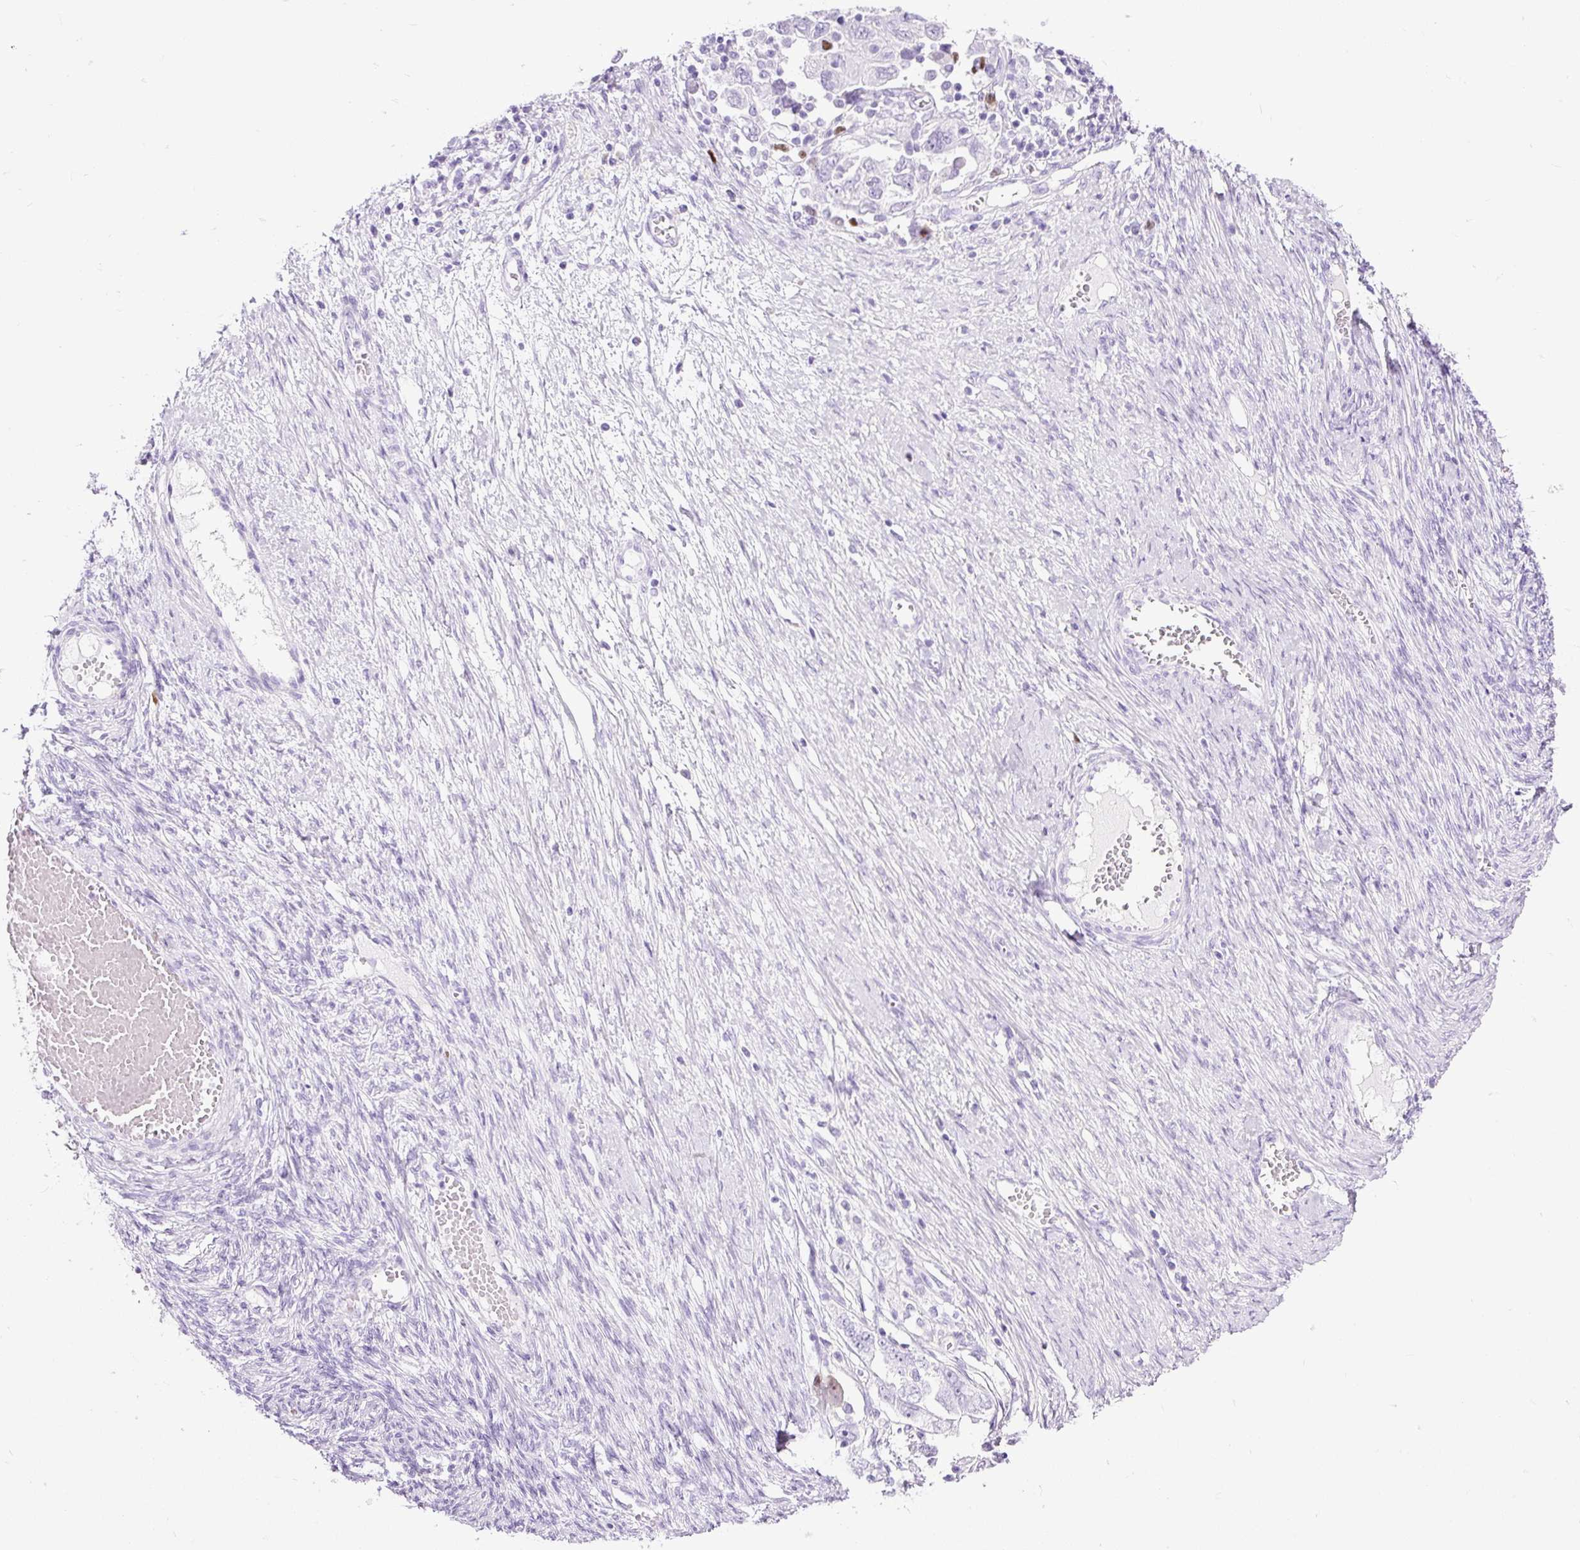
{"staining": {"intensity": "strong", "quantity": "<25%", "location": "nuclear"}, "tissue": "ovarian cancer", "cell_type": "Tumor cells", "image_type": "cancer", "snomed": [{"axis": "morphology", "description": "Carcinoma, NOS"}, {"axis": "morphology", "description": "Cystadenocarcinoma, serous, NOS"}, {"axis": "topography", "description": "Ovary"}], "caption": "This image reveals IHC staining of ovarian cancer, with medium strong nuclear staining in approximately <25% of tumor cells.", "gene": "RACGAP1", "patient": {"sex": "female", "age": 69}}